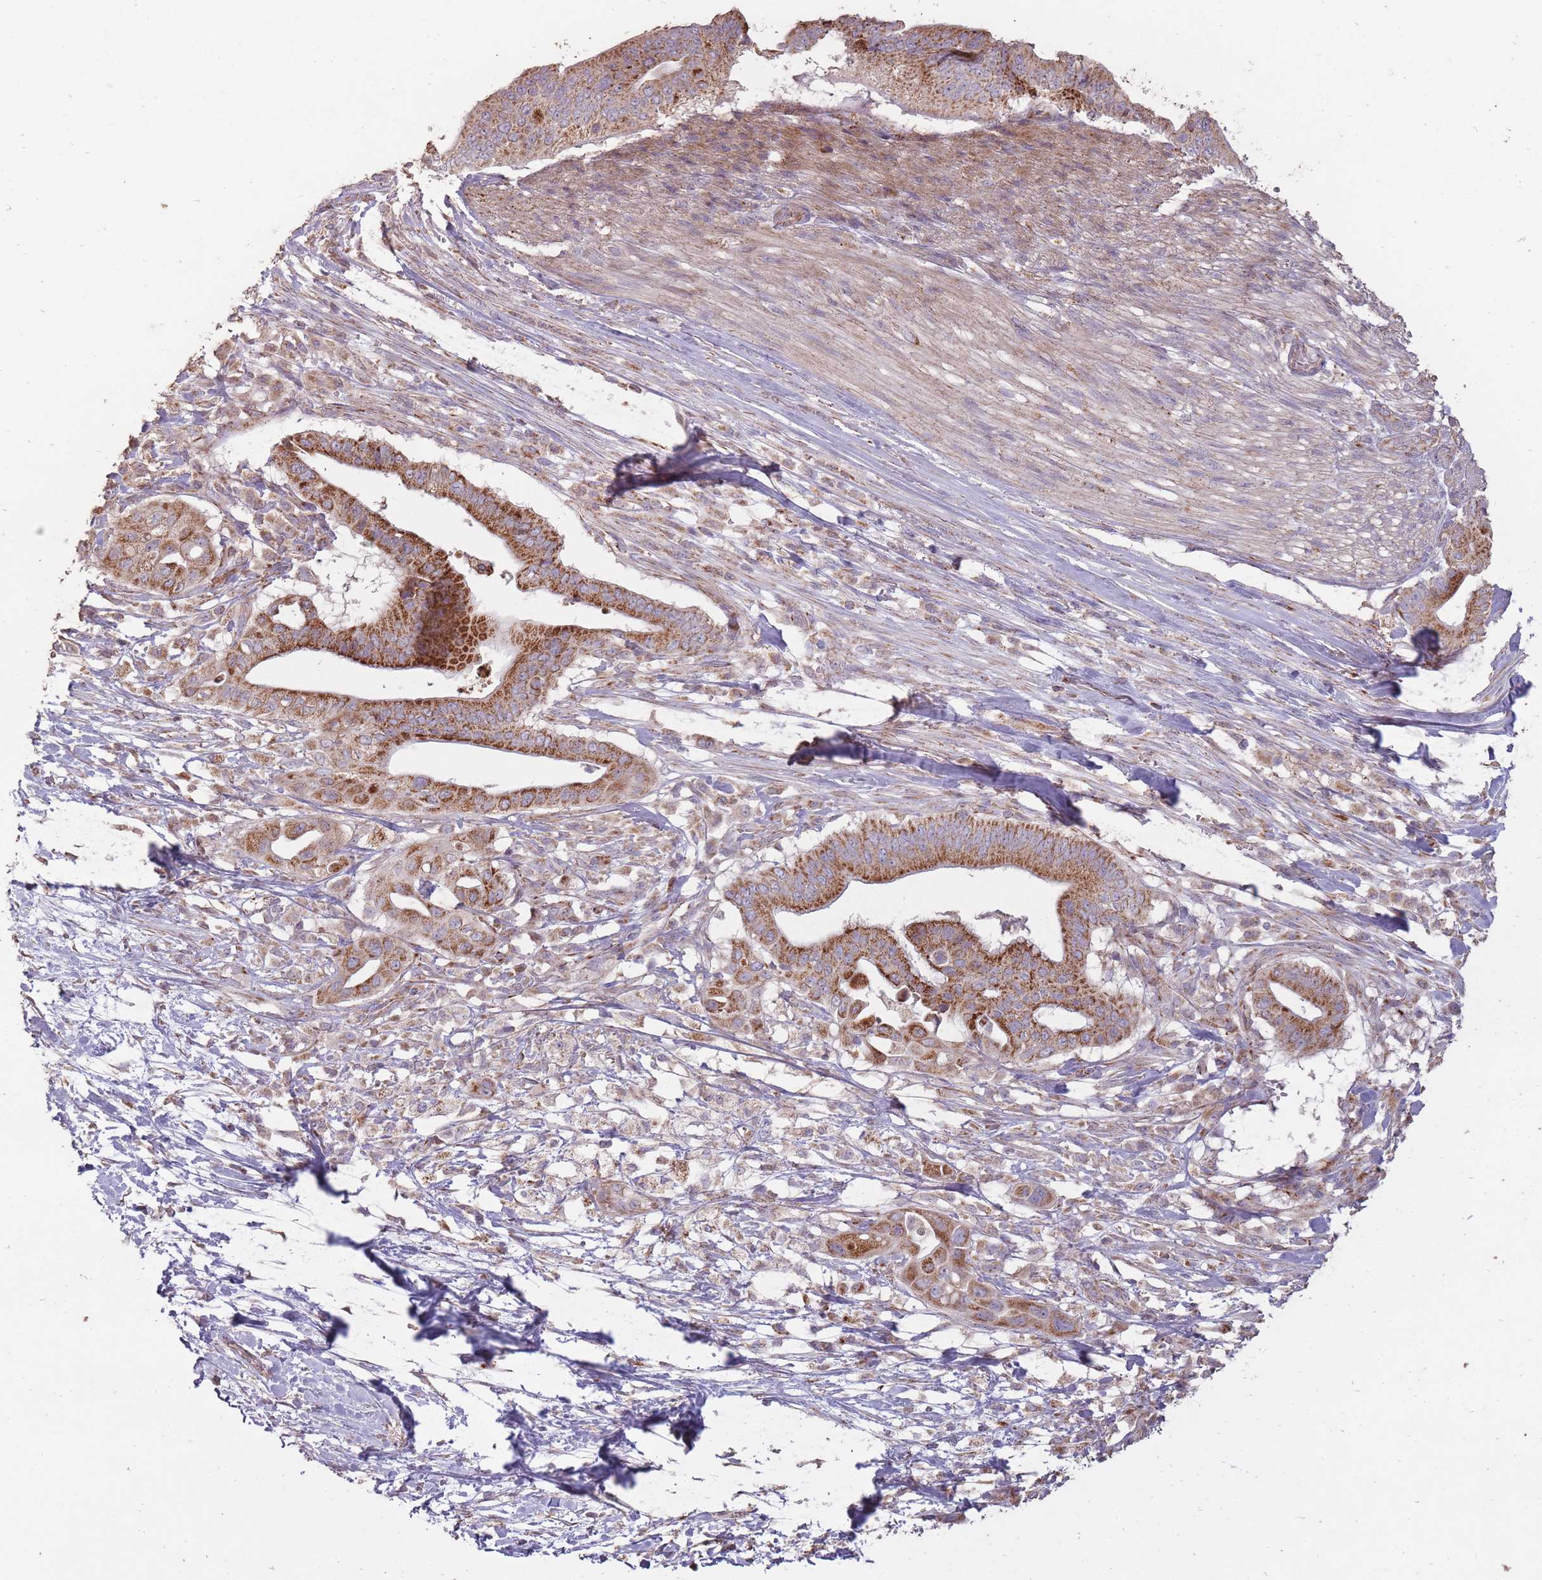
{"staining": {"intensity": "strong", "quantity": ">75%", "location": "cytoplasmic/membranous"}, "tissue": "pancreatic cancer", "cell_type": "Tumor cells", "image_type": "cancer", "snomed": [{"axis": "morphology", "description": "Adenocarcinoma, NOS"}, {"axis": "topography", "description": "Pancreas"}], "caption": "Protein expression analysis of human adenocarcinoma (pancreatic) reveals strong cytoplasmic/membranous positivity in approximately >75% of tumor cells. The protein is stained brown, and the nuclei are stained in blue (DAB (3,3'-diaminobenzidine) IHC with brightfield microscopy, high magnification).", "gene": "CNOT8", "patient": {"sex": "male", "age": 68}}